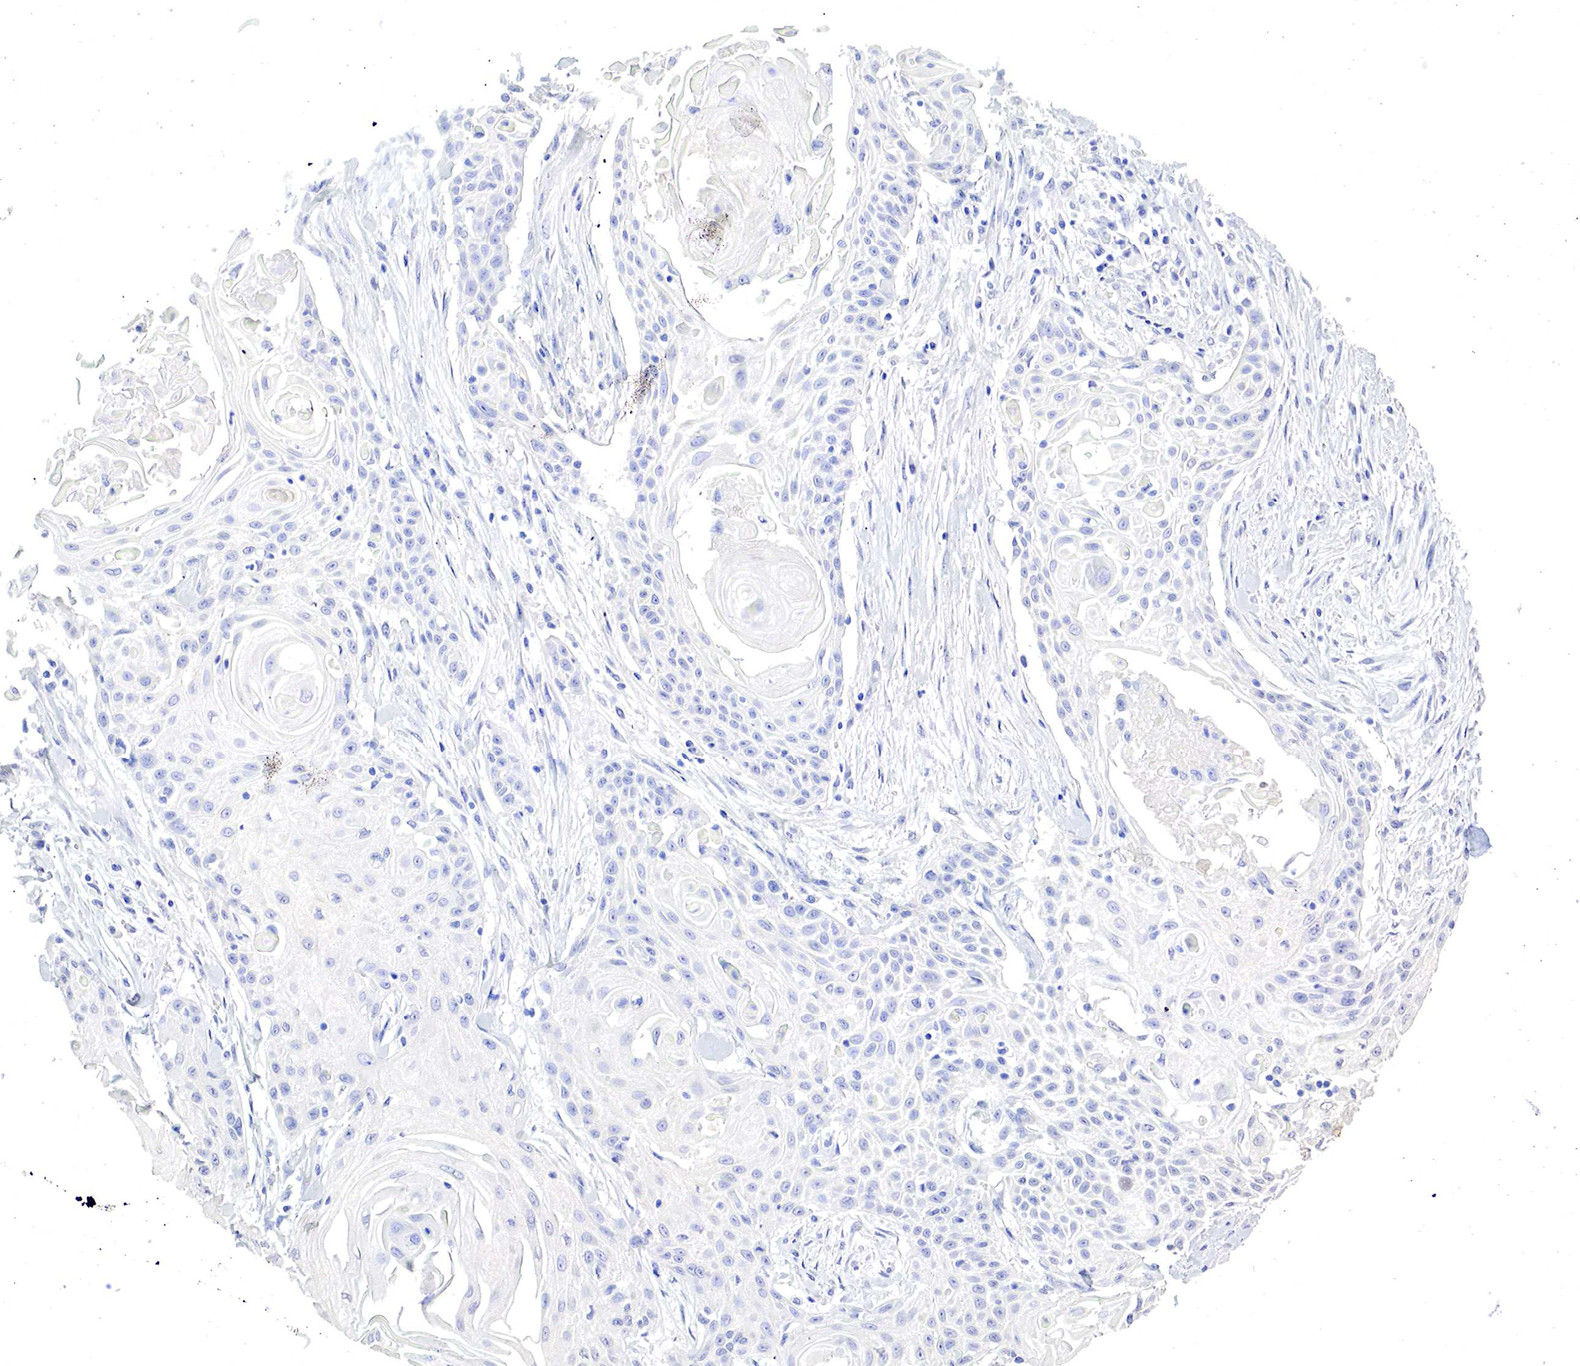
{"staining": {"intensity": "negative", "quantity": "none", "location": "none"}, "tissue": "head and neck cancer", "cell_type": "Tumor cells", "image_type": "cancer", "snomed": [{"axis": "morphology", "description": "Squamous cell carcinoma, NOS"}, {"axis": "morphology", "description": "Squamous cell carcinoma, metastatic, NOS"}, {"axis": "topography", "description": "Lymph node"}, {"axis": "topography", "description": "Salivary gland"}, {"axis": "topography", "description": "Head-Neck"}], "caption": "The IHC image has no significant positivity in tumor cells of metastatic squamous cell carcinoma (head and neck) tissue.", "gene": "OTC", "patient": {"sex": "female", "age": 74}}